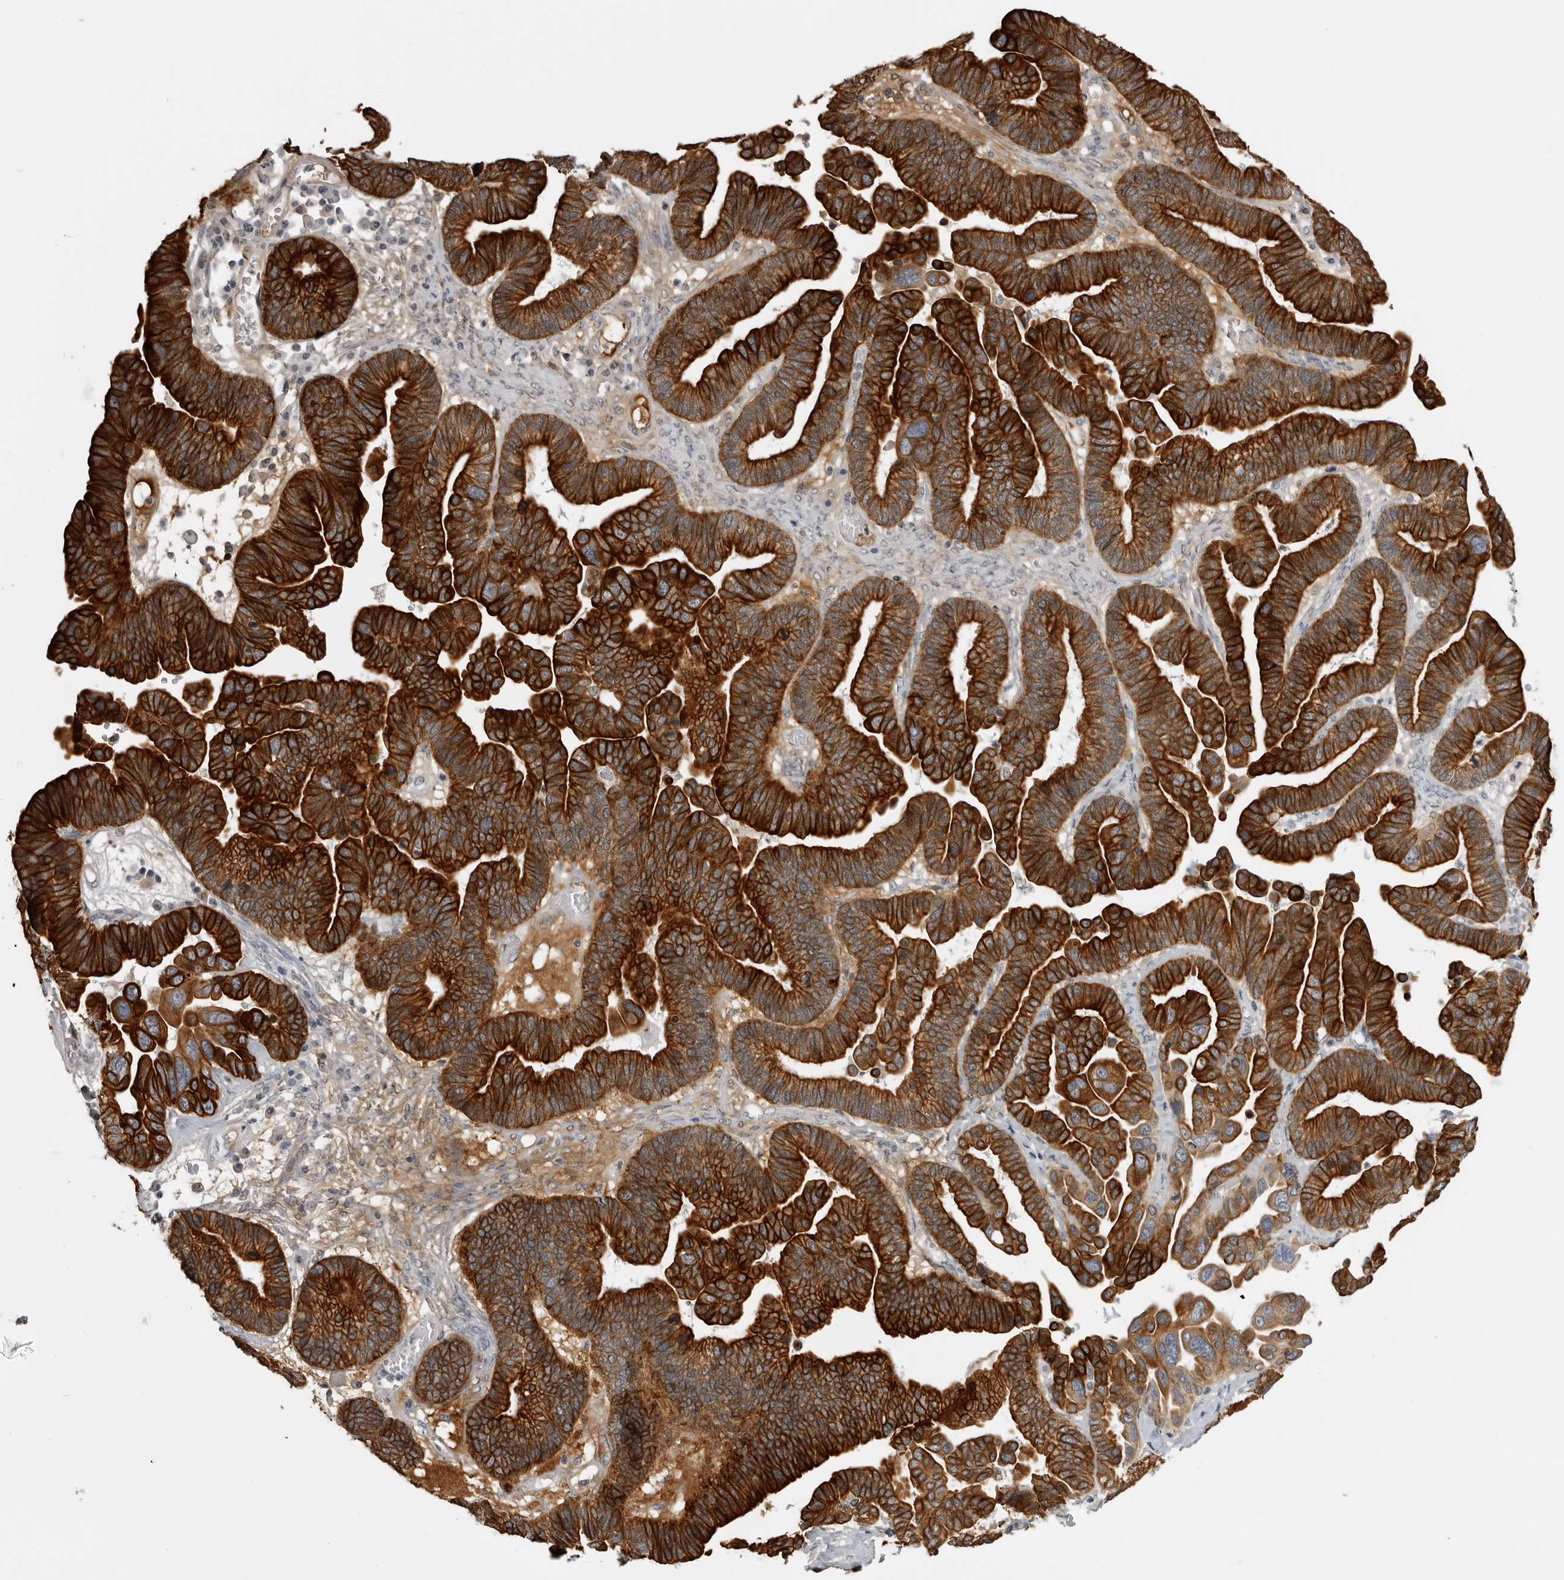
{"staining": {"intensity": "strong", "quantity": ">75%", "location": "cytoplasmic/membranous"}, "tissue": "ovarian cancer", "cell_type": "Tumor cells", "image_type": "cancer", "snomed": [{"axis": "morphology", "description": "Cystadenocarcinoma, serous, NOS"}, {"axis": "topography", "description": "Ovary"}], "caption": "Immunohistochemistry (DAB) staining of ovarian serous cystadenocarcinoma reveals strong cytoplasmic/membranous protein positivity in about >75% of tumor cells.", "gene": "SERPINF2", "patient": {"sex": "female", "age": 56}}